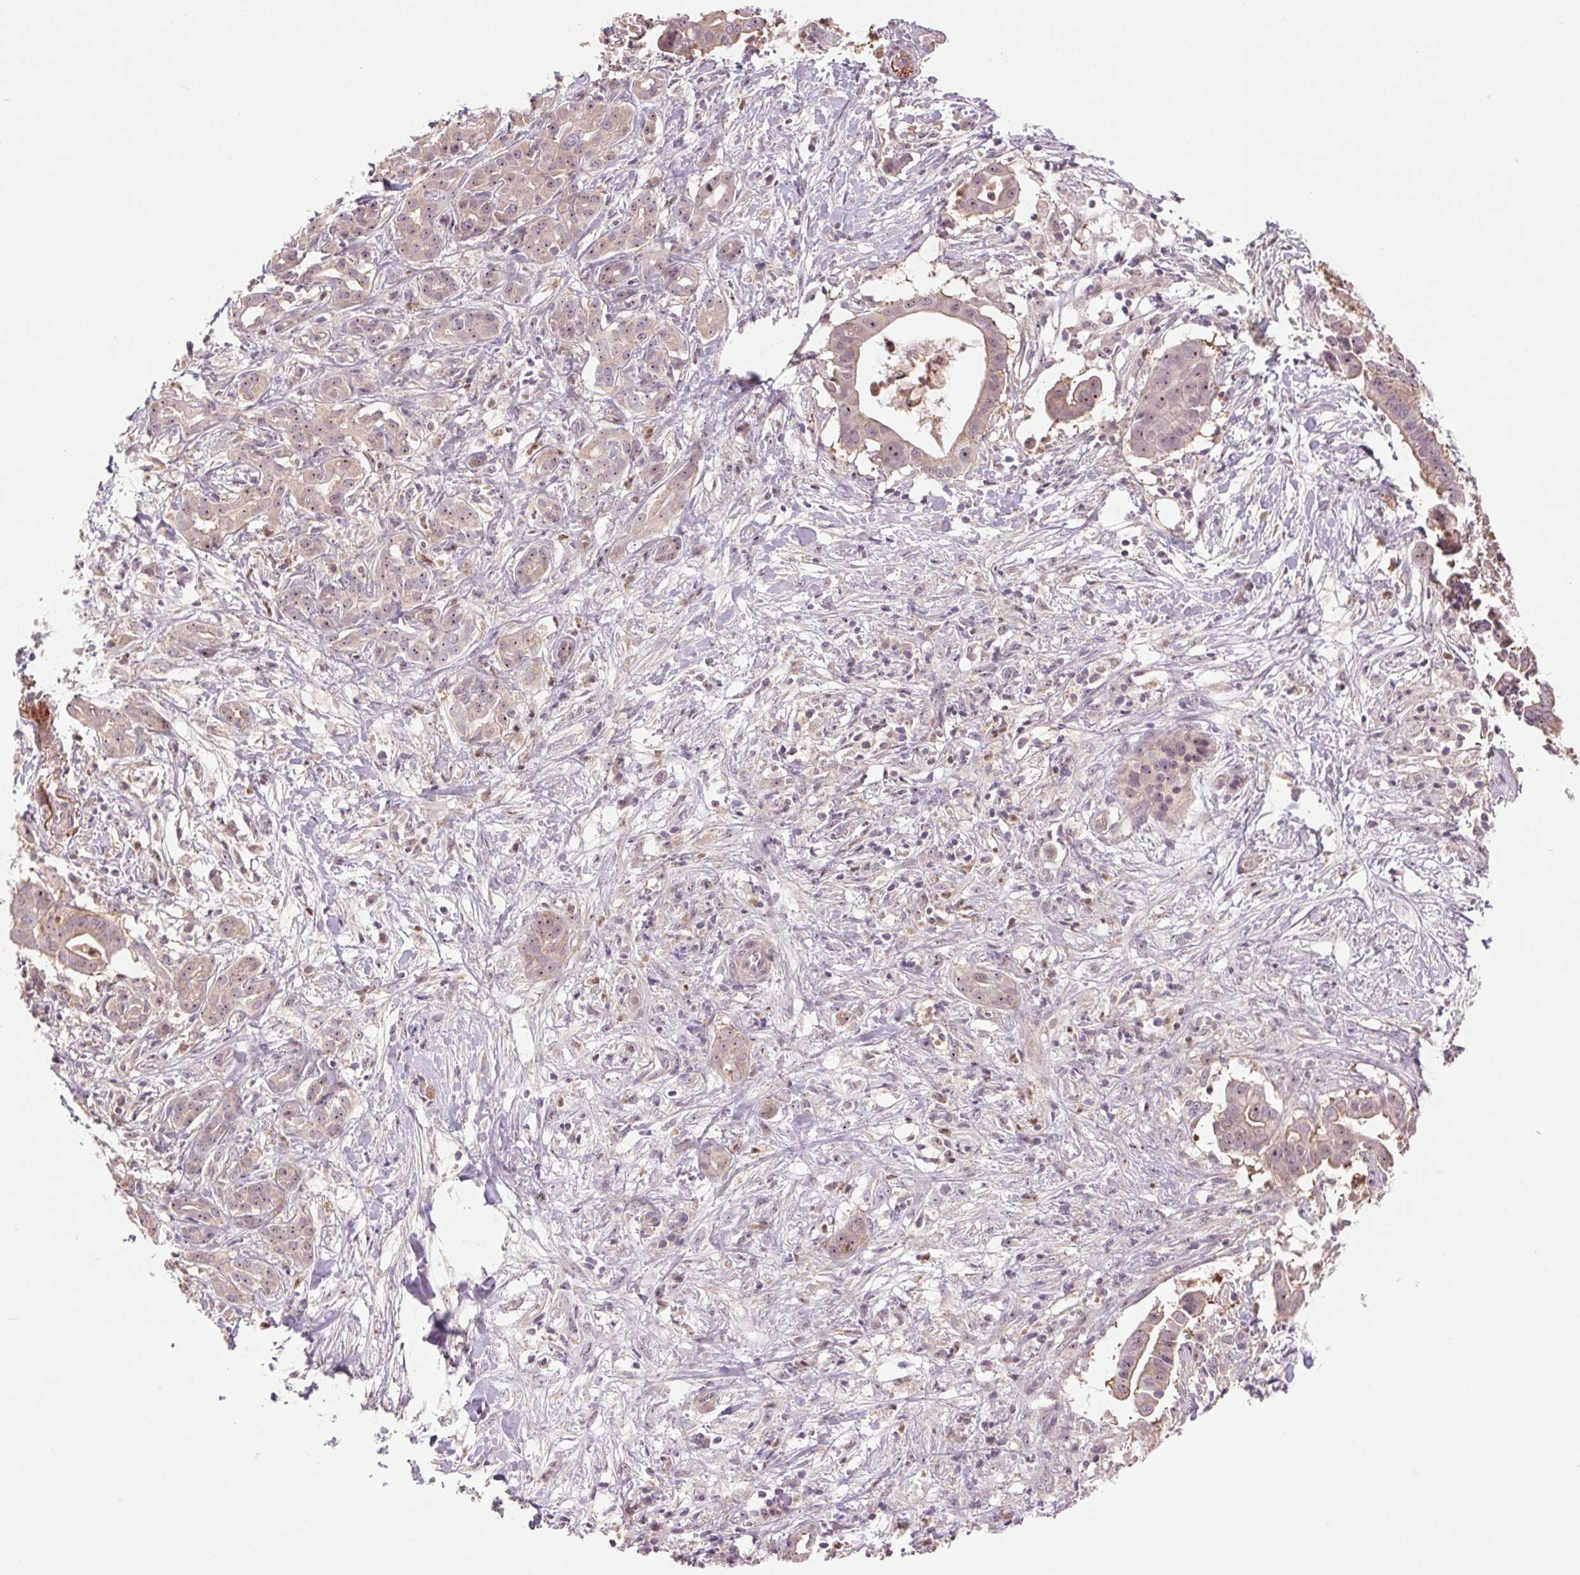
{"staining": {"intensity": "weak", "quantity": "<25%", "location": "cytoplasmic/membranous,nuclear"}, "tissue": "pancreatic cancer", "cell_type": "Tumor cells", "image_type": "cancer", "snomed": [{"axis": "morphology", "description": "Adenocarcinoma, NOS"}, {"axis": "topography", "description": "Pancreas"}], "caption": "A micrograph of pancreatic cancer stained for a protein displays no brown staining in tumor cells.", "gene": "RANBP3L", "patient": {"sex": "male", "age": 61}}